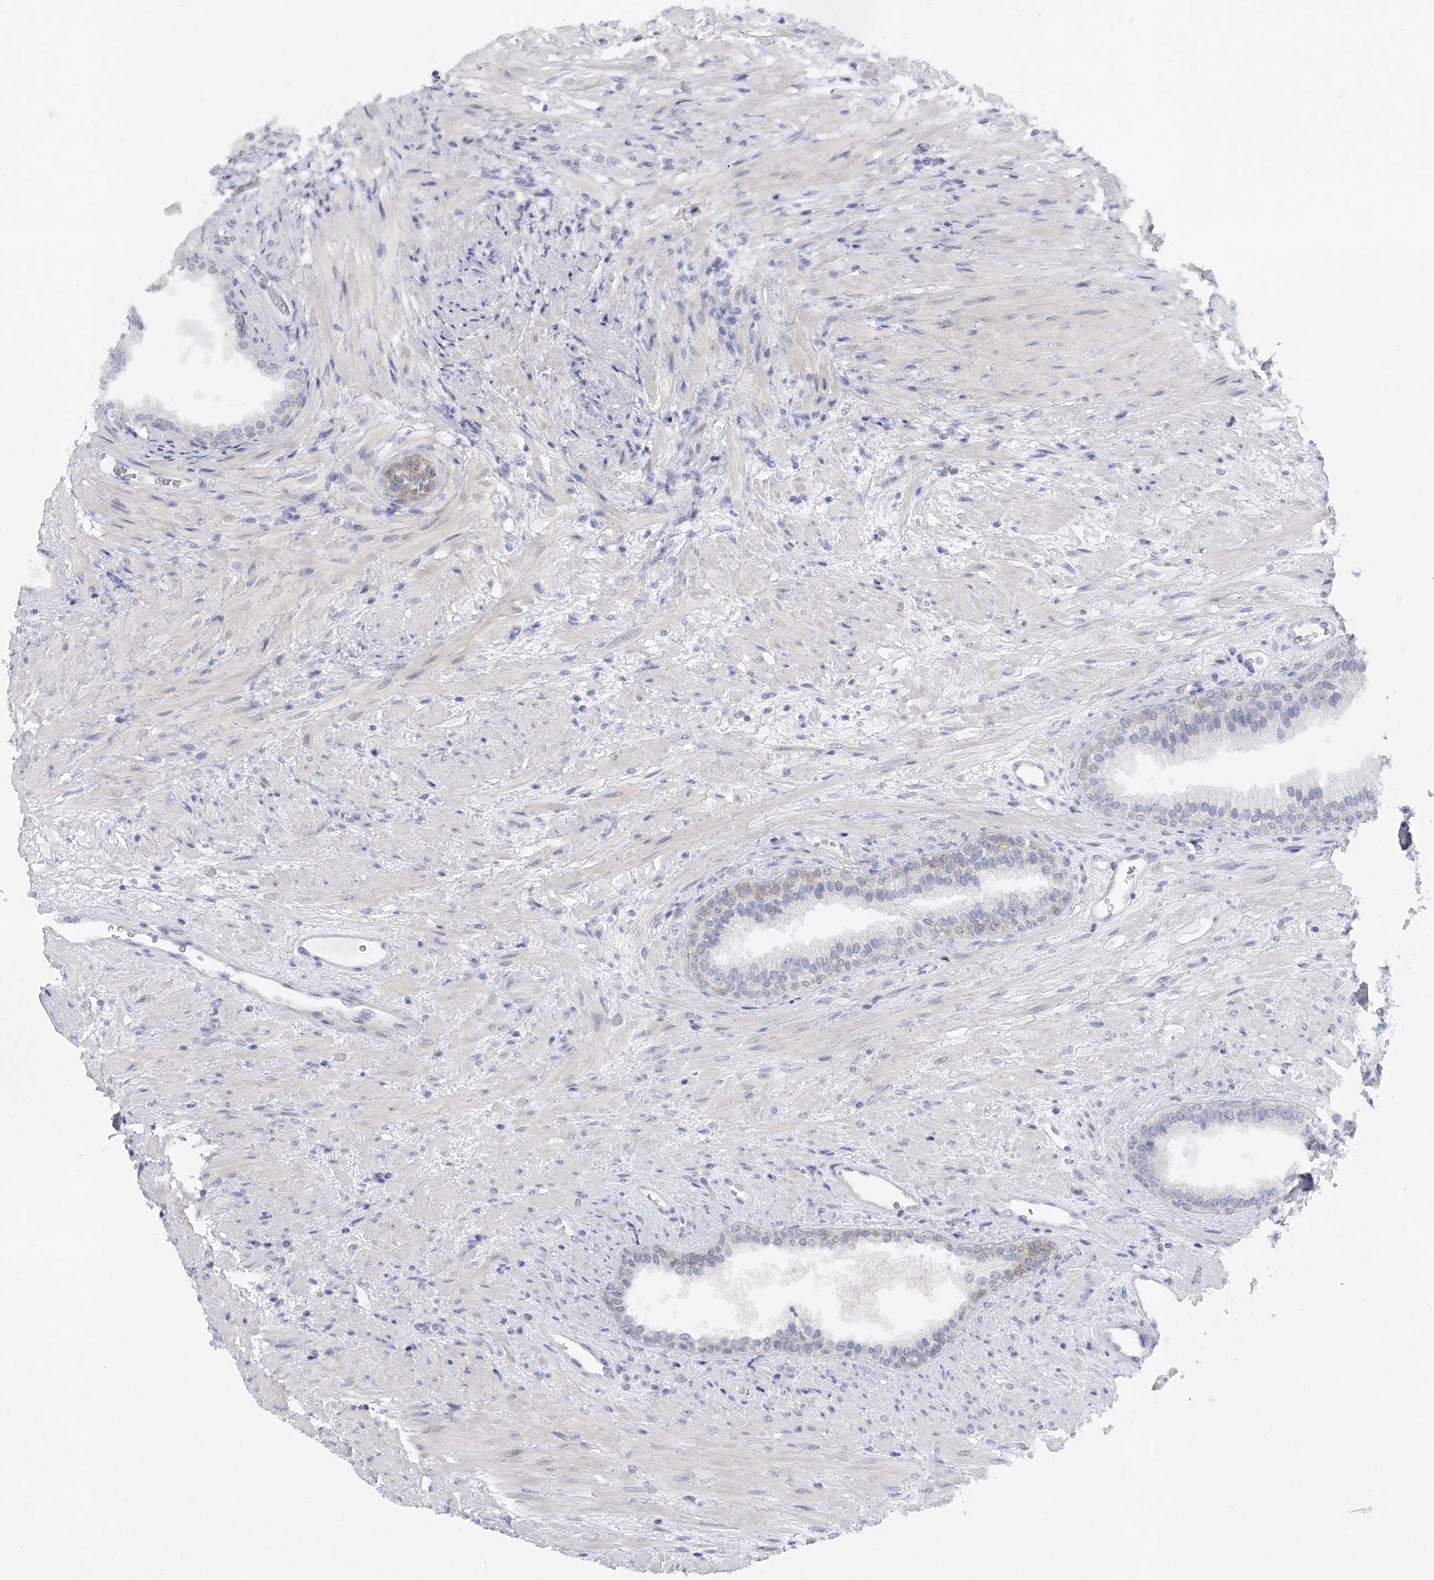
{"staining": {"intensity": "weak", "quantity": "<25%", "location": "cytoplasmic/membranous"}, "tissue": "prostate", "cell_type": "Glandular cells", "image_type": "normal", "snomed": [{"axis": "morphology", "description": "Normal tissue, NOS"}, {"axis": "topography", "description": "Prostate"}], "caption": "Protein analysis of normal prostate exhibits no significant staining in glandular cells.", "gene": "FAT2", "patient": {"sex": "male", "age": 76}}